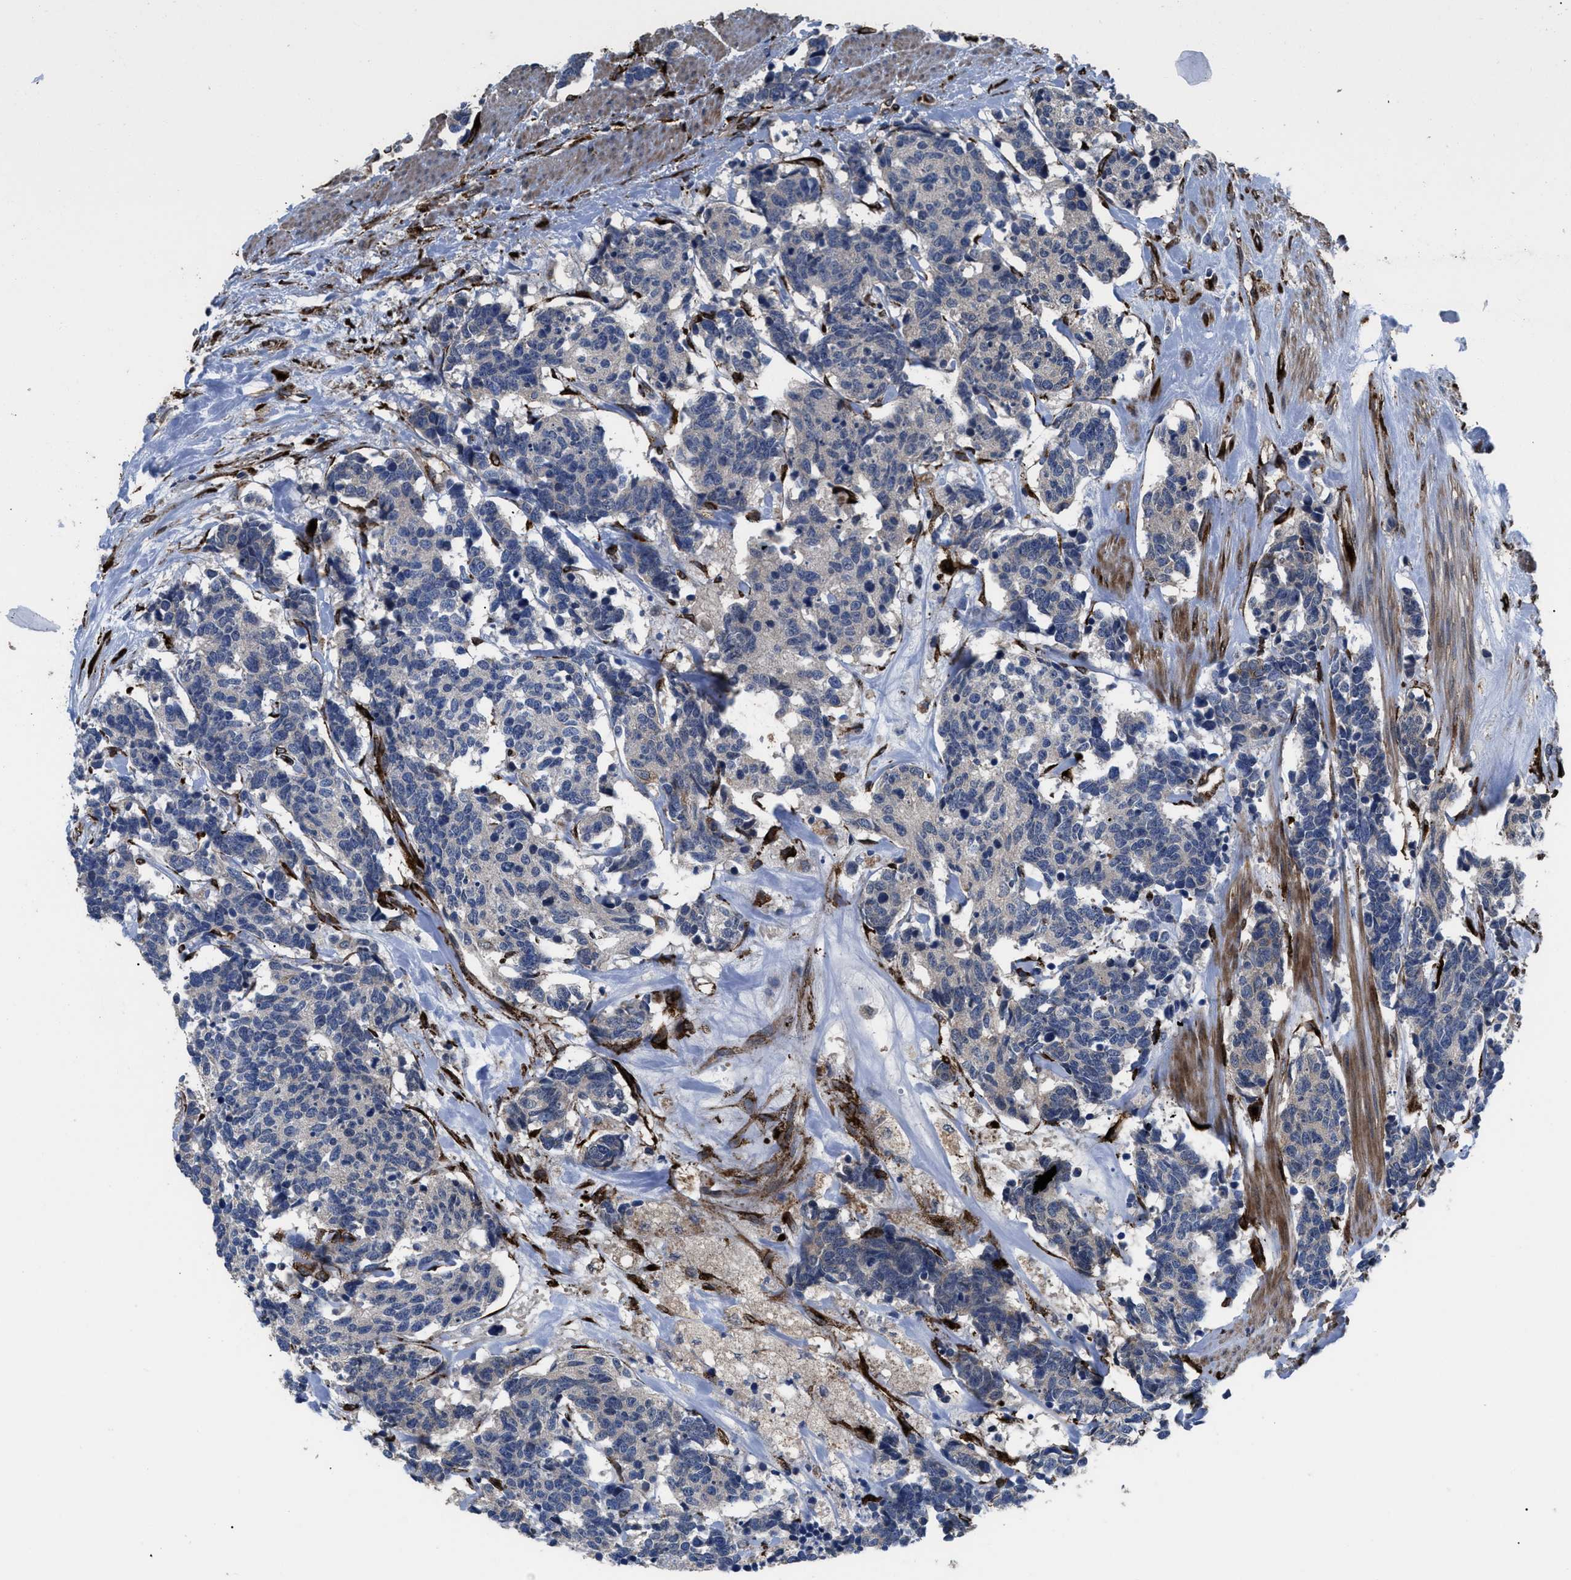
{"staining": {"intensity": "negative", "quantity": "none", "location": "none"}, "tissue": "carcinoid", "cell_type": "Tumor cells", "image_type": "cancer", "snomed": [{"axis": "morphology", "description": "Carcinoma, NOS"}, {"axis": "morphology", "description": "Carcinoid, malignant, NOS"}, {"axis": "topography", "description": "Urinary bladder"}], "caption": "Tumor cells are negative for protein expression in human carcinoid.", "gene": "SQLE", "patient": {"sex": "male", "age": 57}}